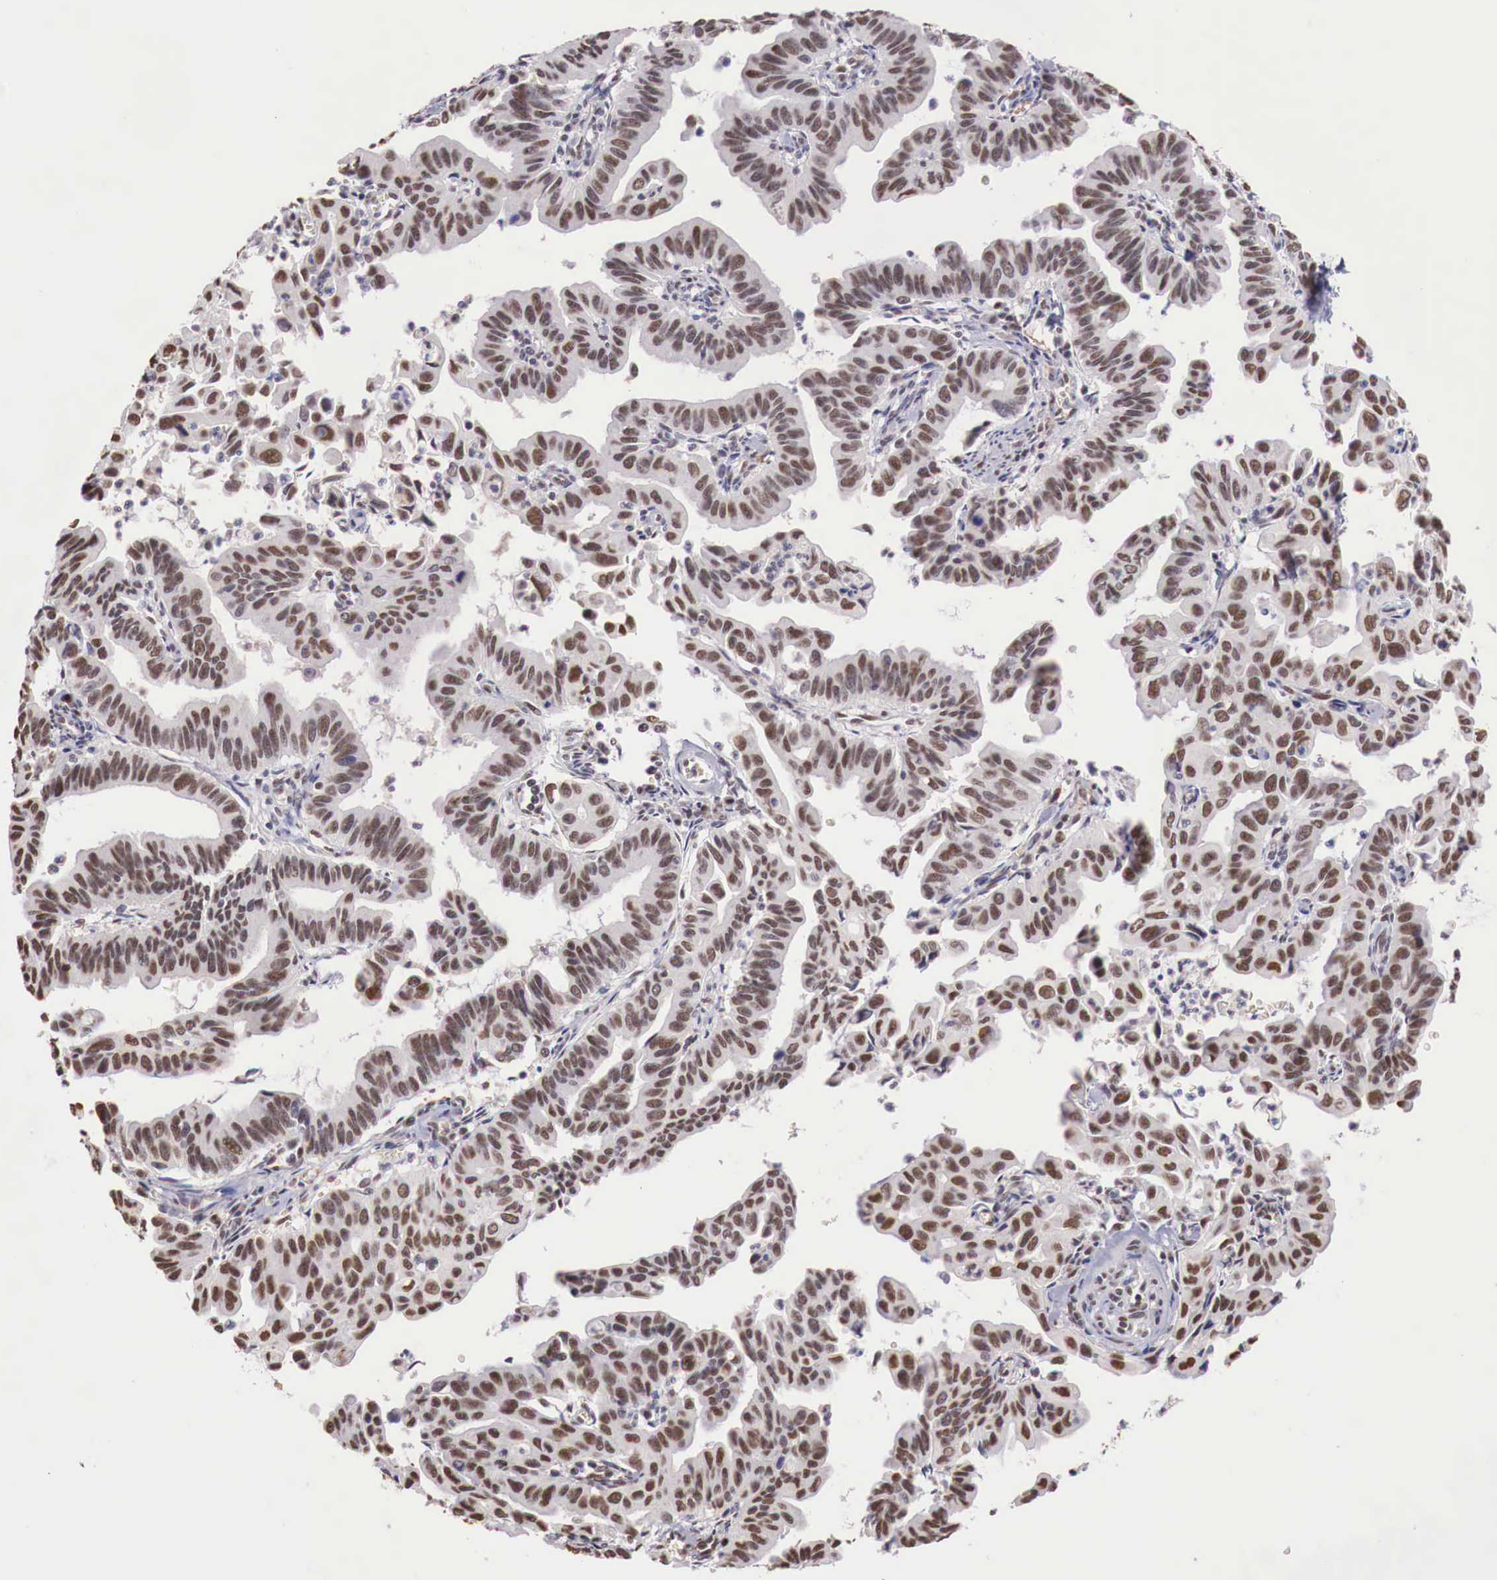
{"staining": {"intensity": "moderate", "quantity": ">75%", "location": "nuclear"}, "tissue": "cervical cancer", "cell_type": "Tumor cells", "image_type": "cancer", "snomed": [{"axis": "morphology", "description": "Normal tissue, NOS"}, {"axis": "morphology", "description": "Adenocarcinoma, NOS"}, {"axis": "topography", "description": "Cervix"}], "caption": "A photomicrograph of cervical cancer stained for a protein exhibits moderate nuclear brown staining in tumor cells.", "gene": "FOXP2", "patient": {"sex": "female", "age": 34}}